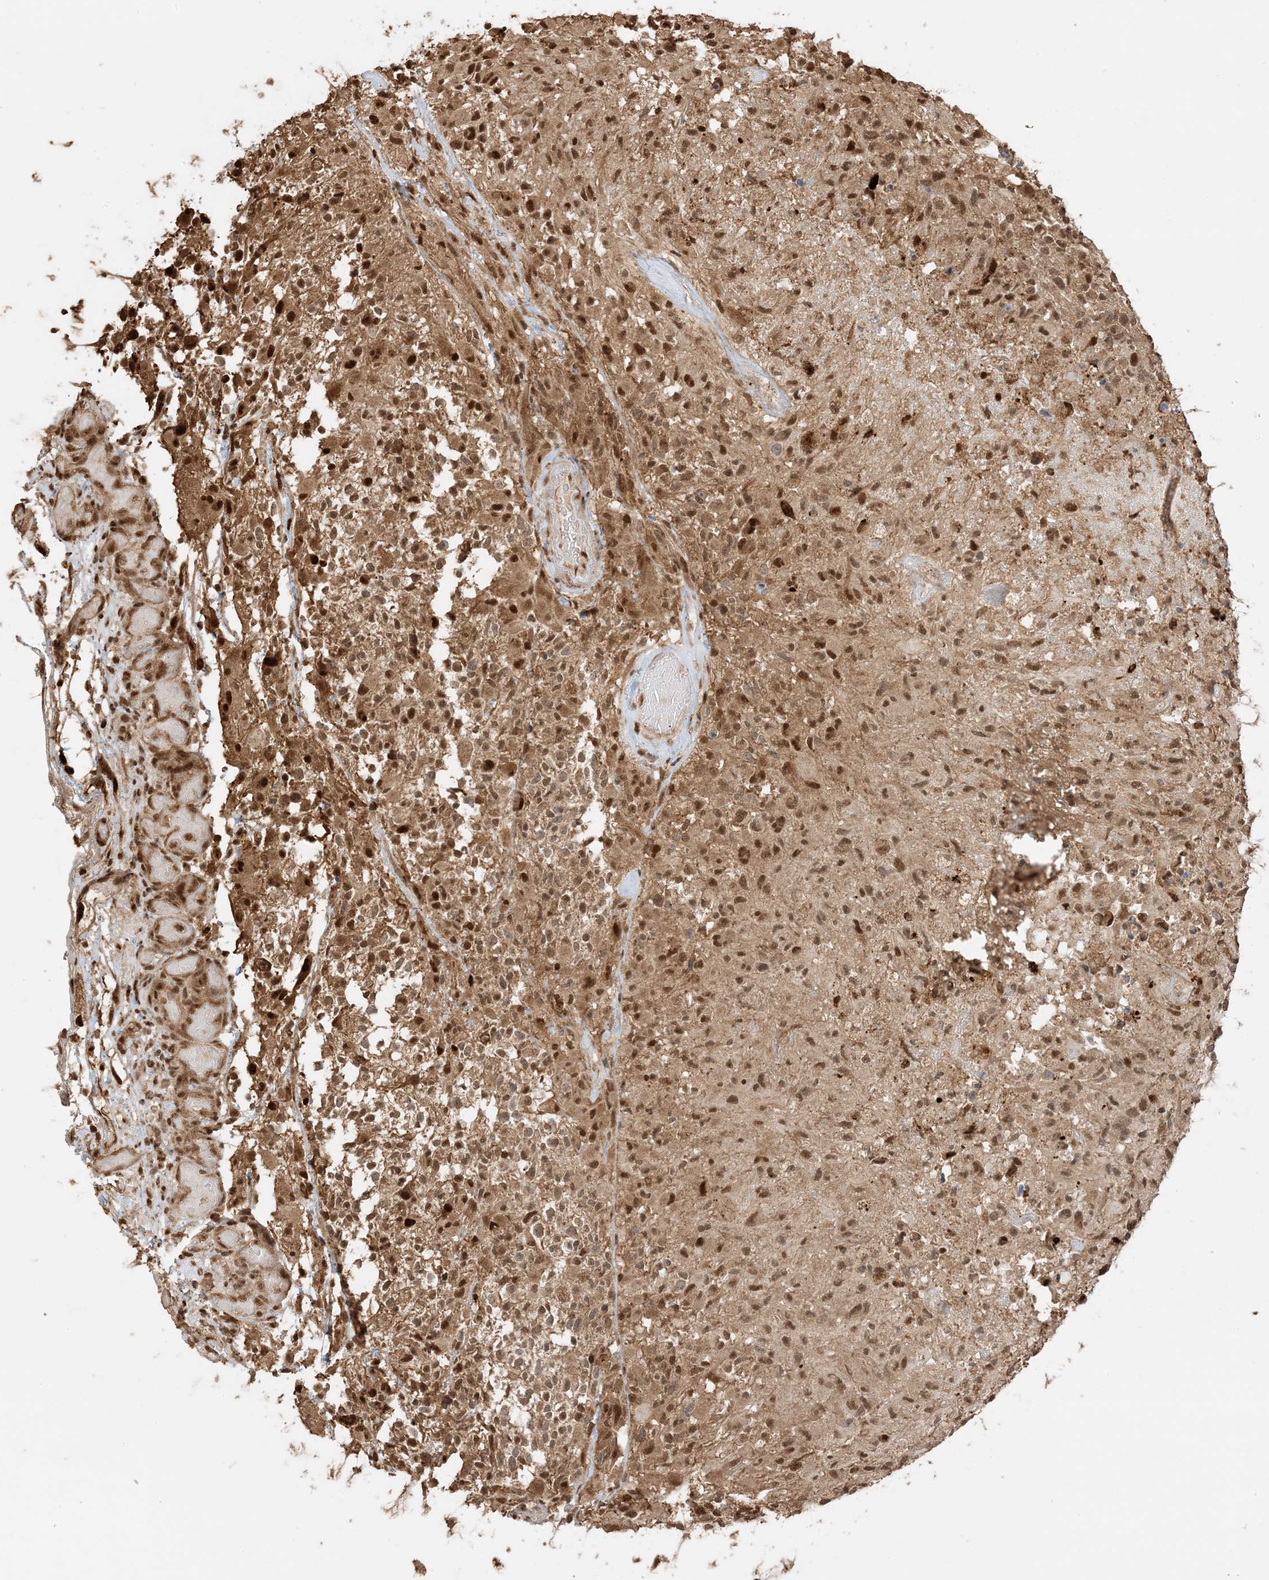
{"staining": {"intensity": "moderate", "quantity": ">75%", "location": "nuclear"}, "tissue": "glioma", "cell_type": "Tumor cells", "image_type": "cancer", "snomed": [{"axis": "morphology", "description": "Glioma, malignant, High grade"}, {"axis": "morphology", "description": "Glioblastoma, NOS"}, {"axis": "topography", "description": "Brain"}], "caption": "DAB (3,3'-diaminobenzidine) immunohistochemical staining of malignant glioma (high-grade) displays moderate nuclear protein positivity in approximately >75% of tumor cells.", "gene": "ZBTB41", "patient": {"sex": "male", "age": 60}}